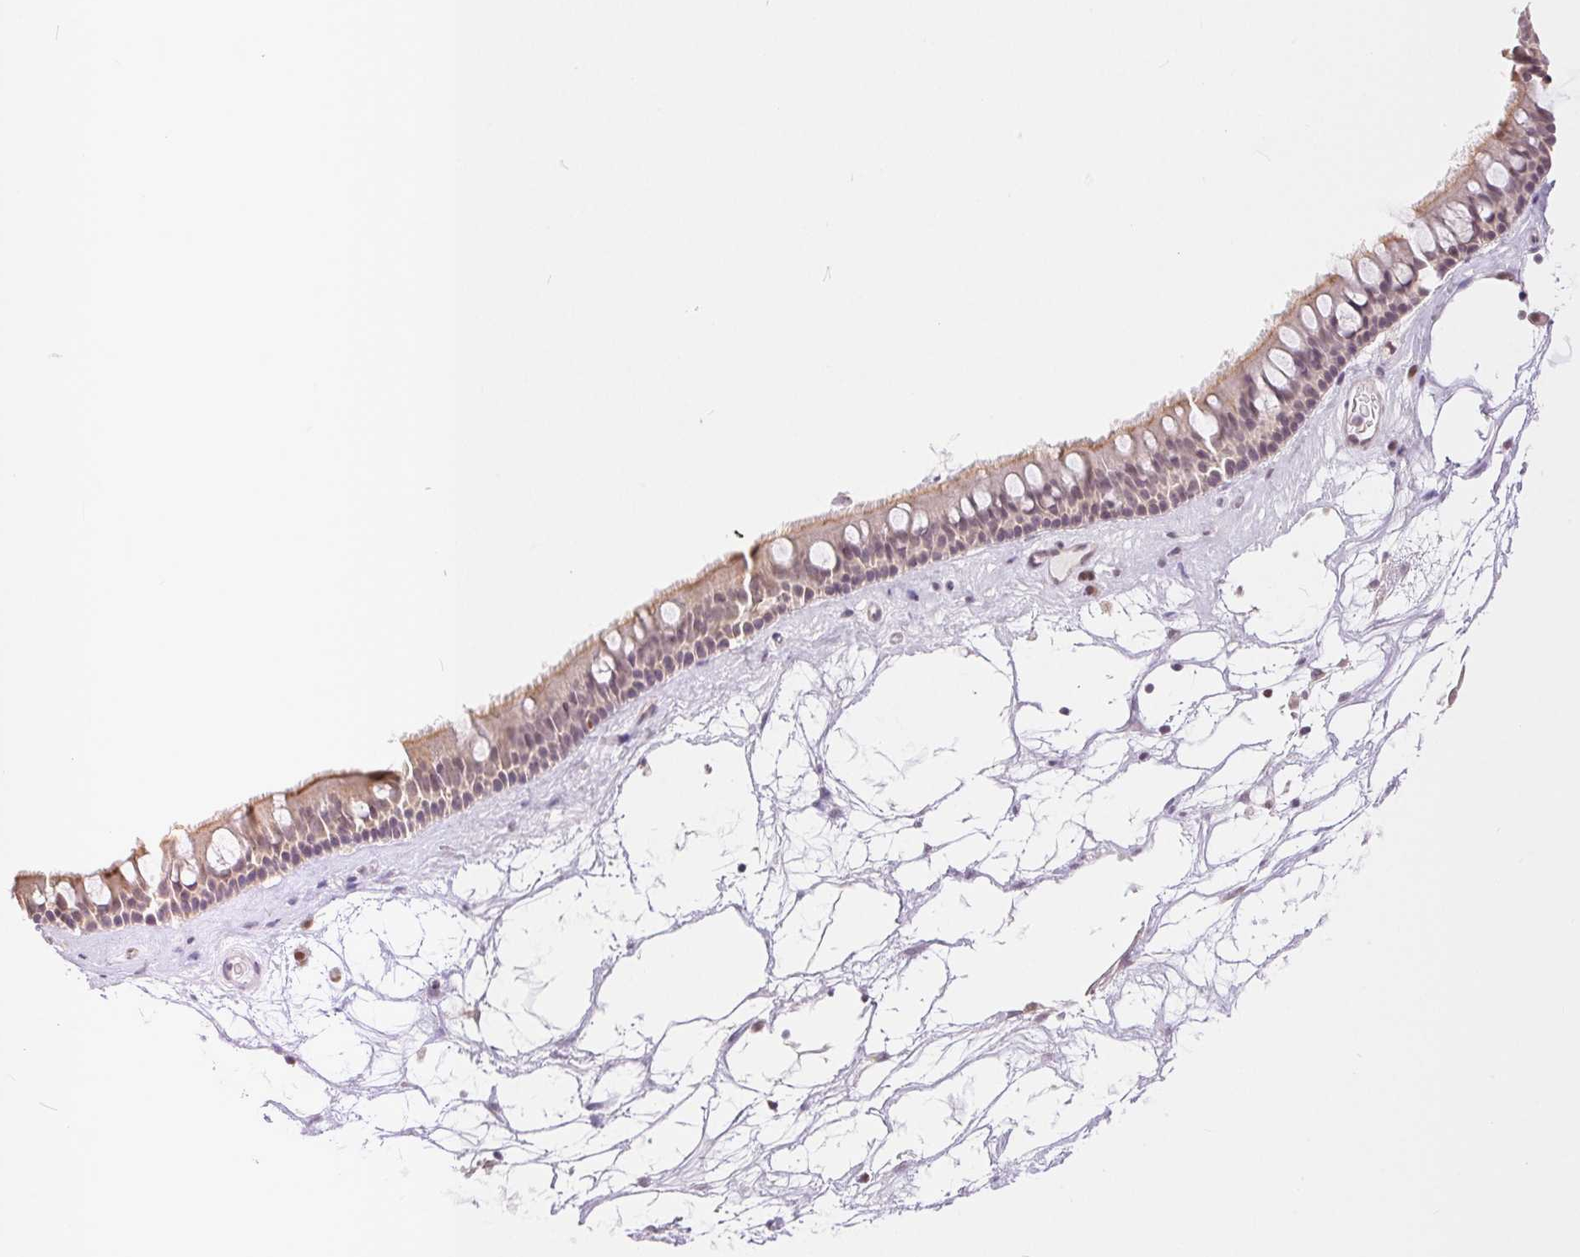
{"staining": {"intensity": "weak", "quantity": "25%-75%", "location": "cytoplasmic/membranous"}, "tissue": "nasopharynx", "cell_type": "Respiratory epithelial cells", "image_type": "normal", "snomed": [{"axis": "morphology", "description": "Normal tissue, NOS"}, {"axis": "topography", "description": "Nasopharynx"}], "caption": "Human nasopharynx stained for a protein (brown) reveals weak cytoplasmic/membranous positive positivity in about 25%-75% of respiratory epithelial cells.", "gene": "POU2F2", "patient": {"sex": "male", "age": 68}}